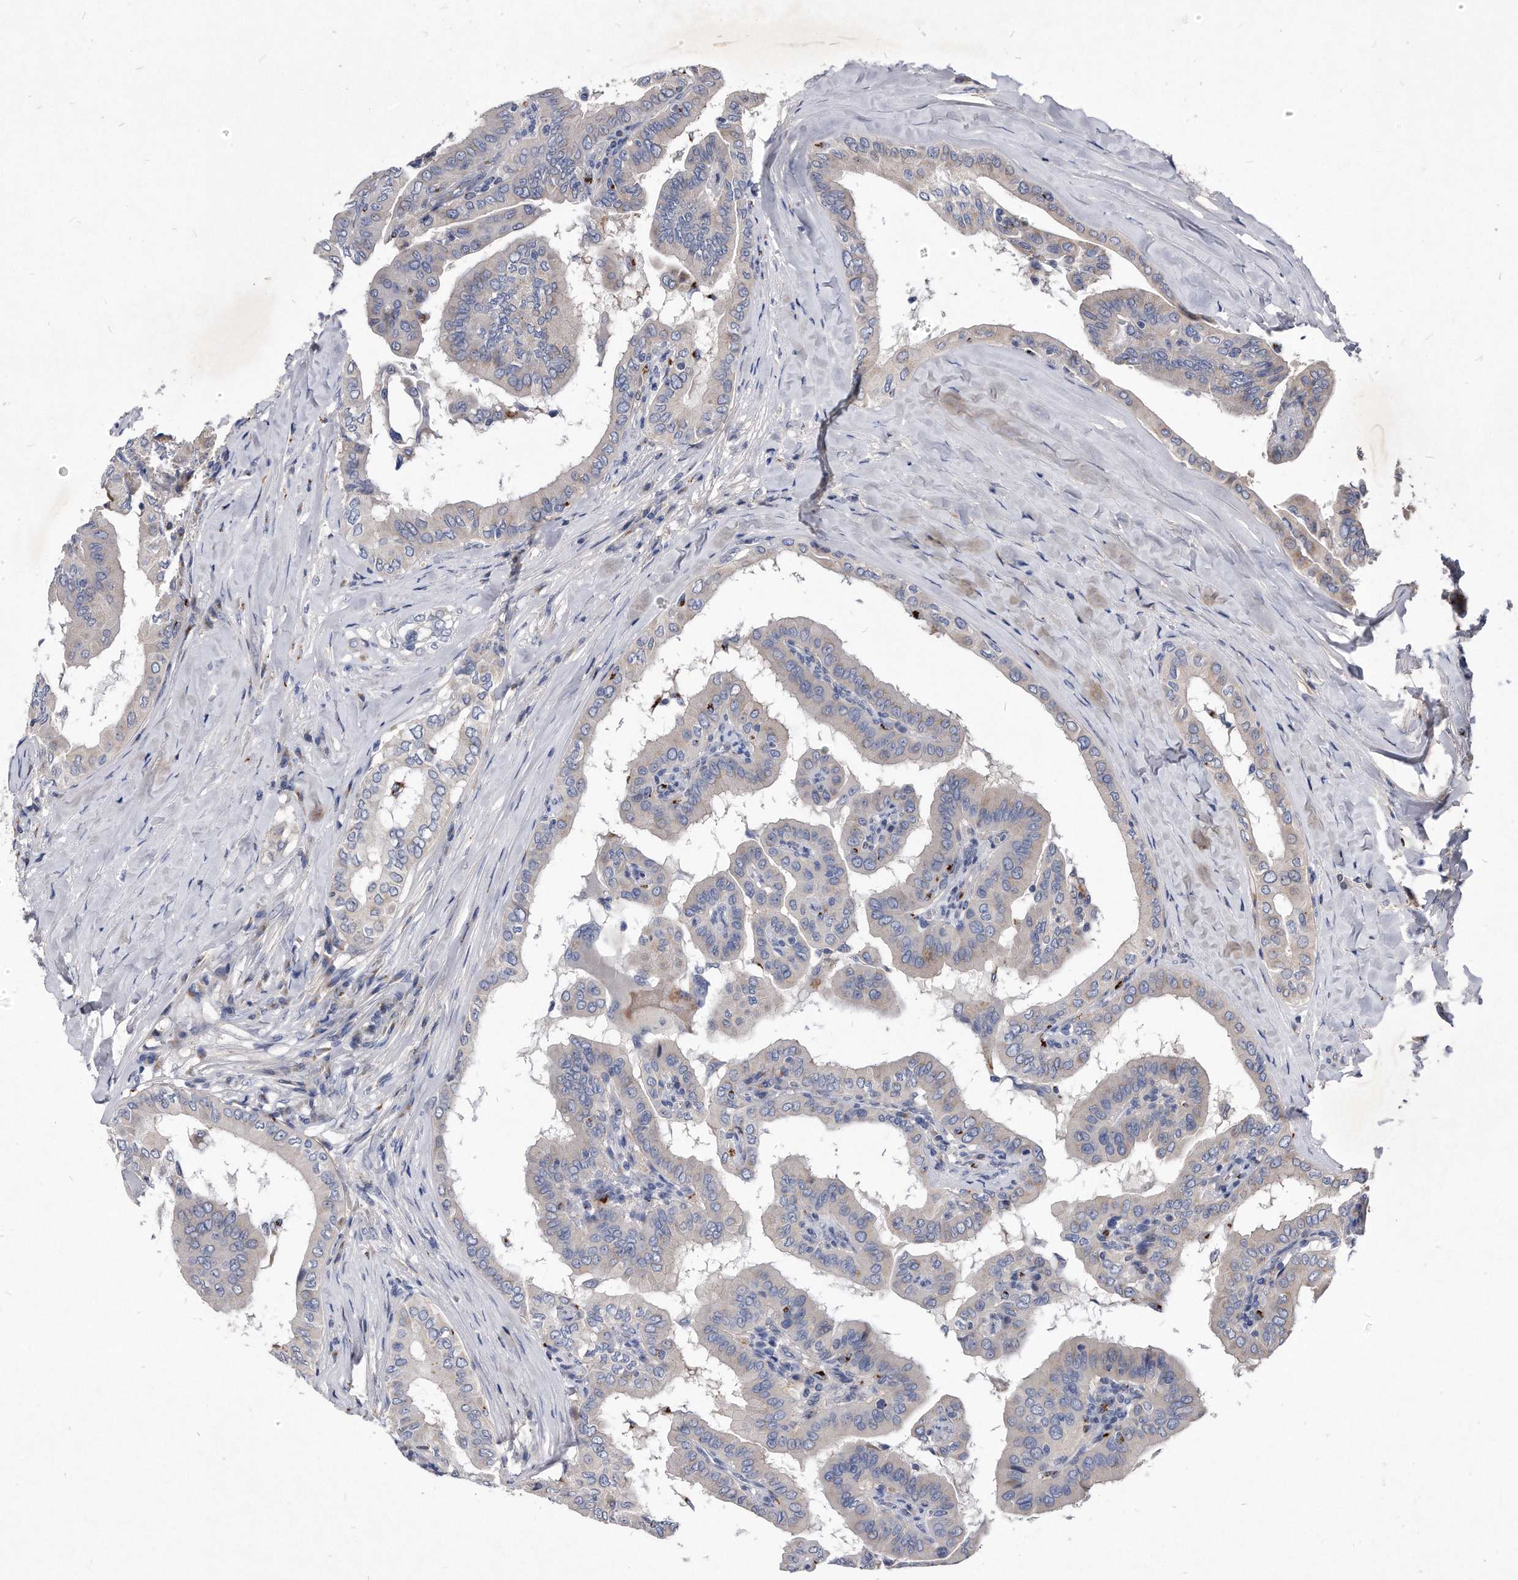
{"staining": {"intensity": "negative", "quantity": "none", "location": "none"}, "tissue": "thyroid cancer", "cell_type": "Tumor cells", "image_type": "cancer", "snomed": [{"axis": "morphology", "description": "Papillary adenocarcinoma, NOS"}, {"axis": "topography", "description": "Thyroid gland"}], "caption": "There is no significant expression in tumor cells of thyroid papillary adenocarcinoma.", "gene": "MGAT4A", "patient": {"sex": "male", "age": 33}}